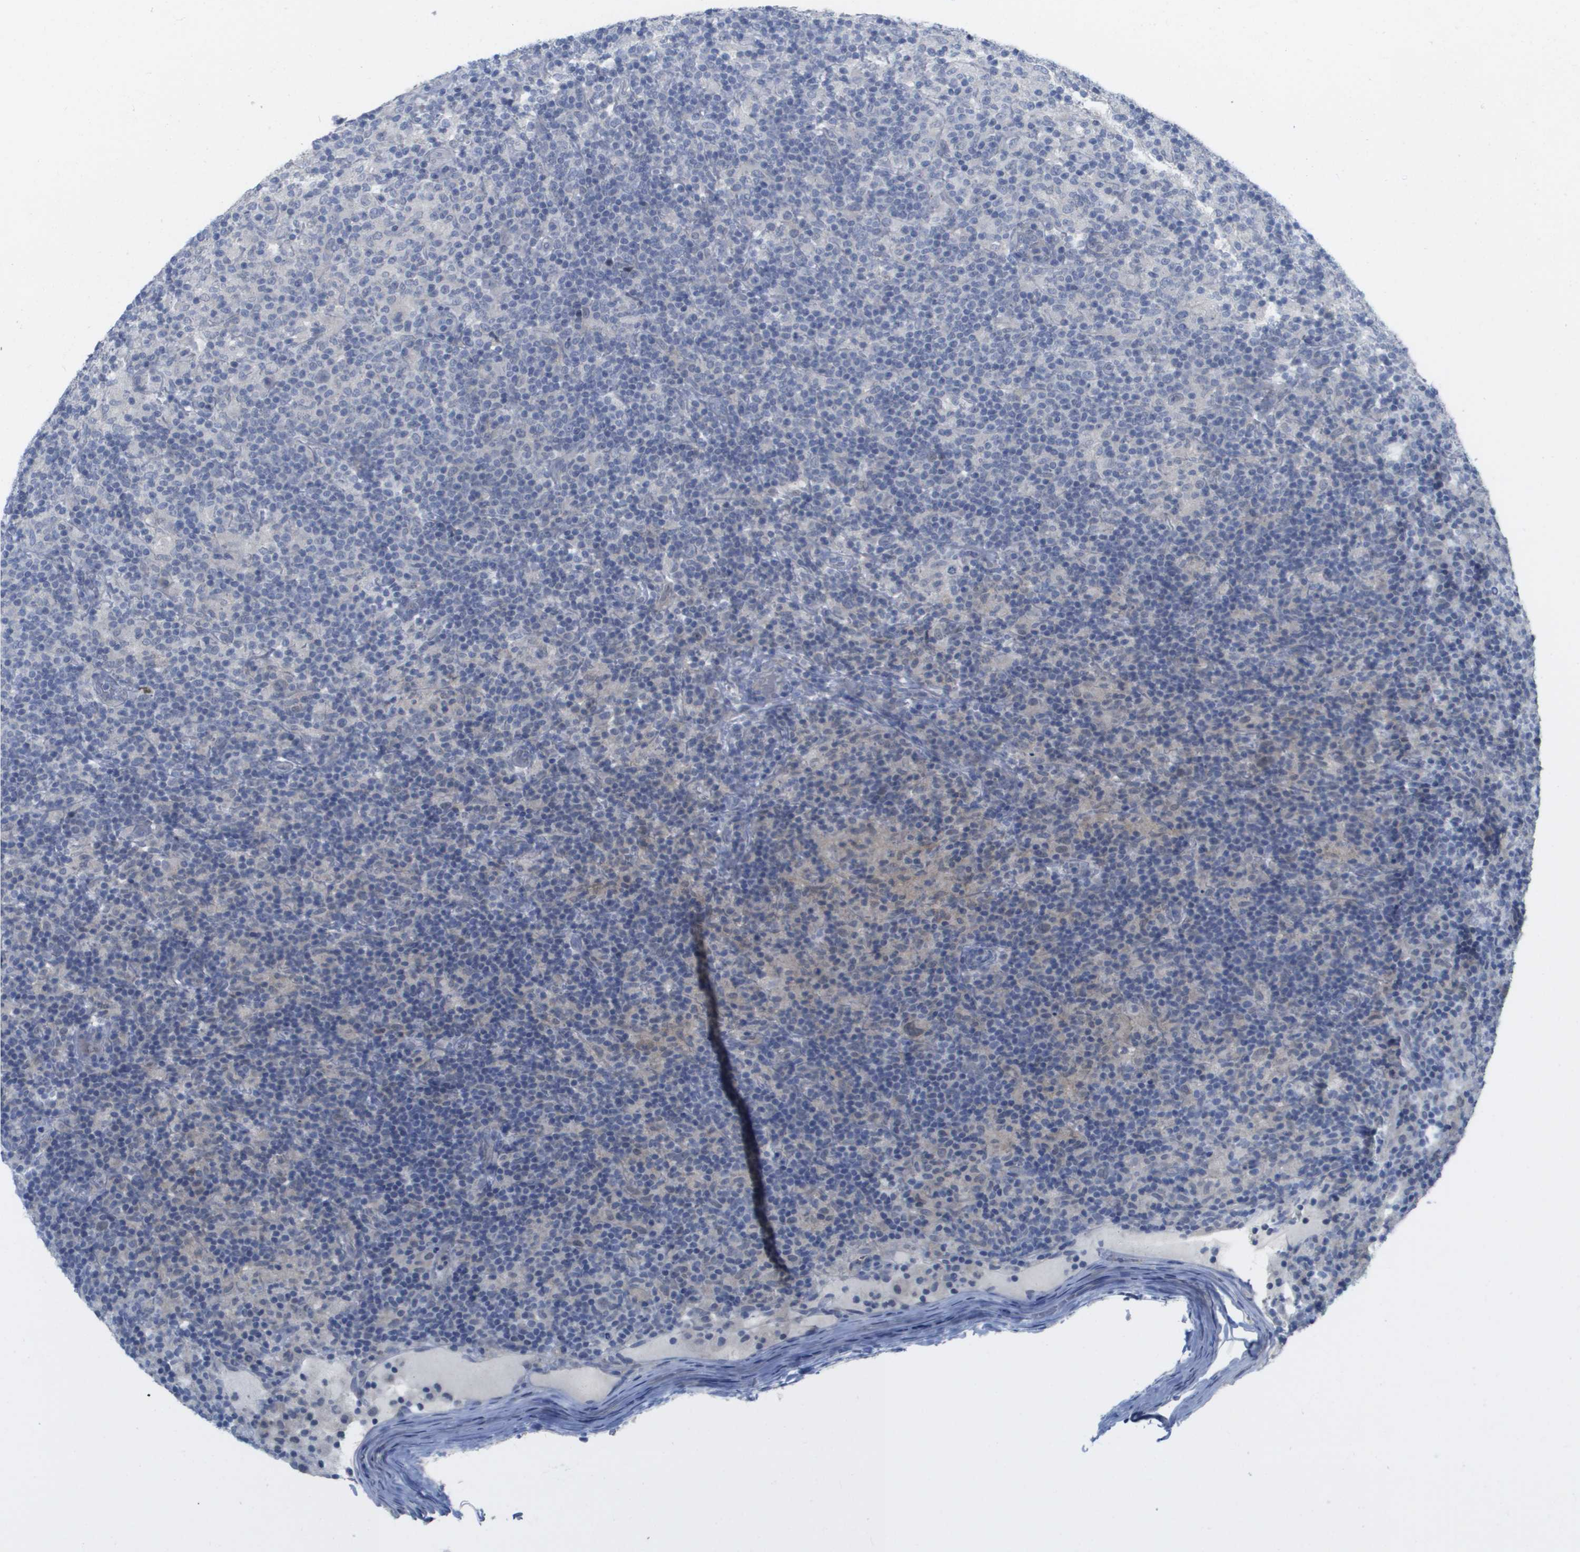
{"staining": {"intensity": "negative", "quantity": "none", "location": "none"}, "tissue": "lymphoma", "cell_type": "Tumor cells", "image_type": "cancer", "snomed": [{"axis": "morphology", "description": "Hodgkin's disease, NOS"}, {"axis": "topography", "description": "Lymph node"}], "caption": "Immunohistochemistry (IHC) photomicrograph of neoplastic tissue: Hodgkin's disease stained with DAB (3,3'-diaminobenzidine) reveals no significant protein expression in tumor cells.", "gene": "PDE4A", "patient": {"sex": "male", "age": 70}}